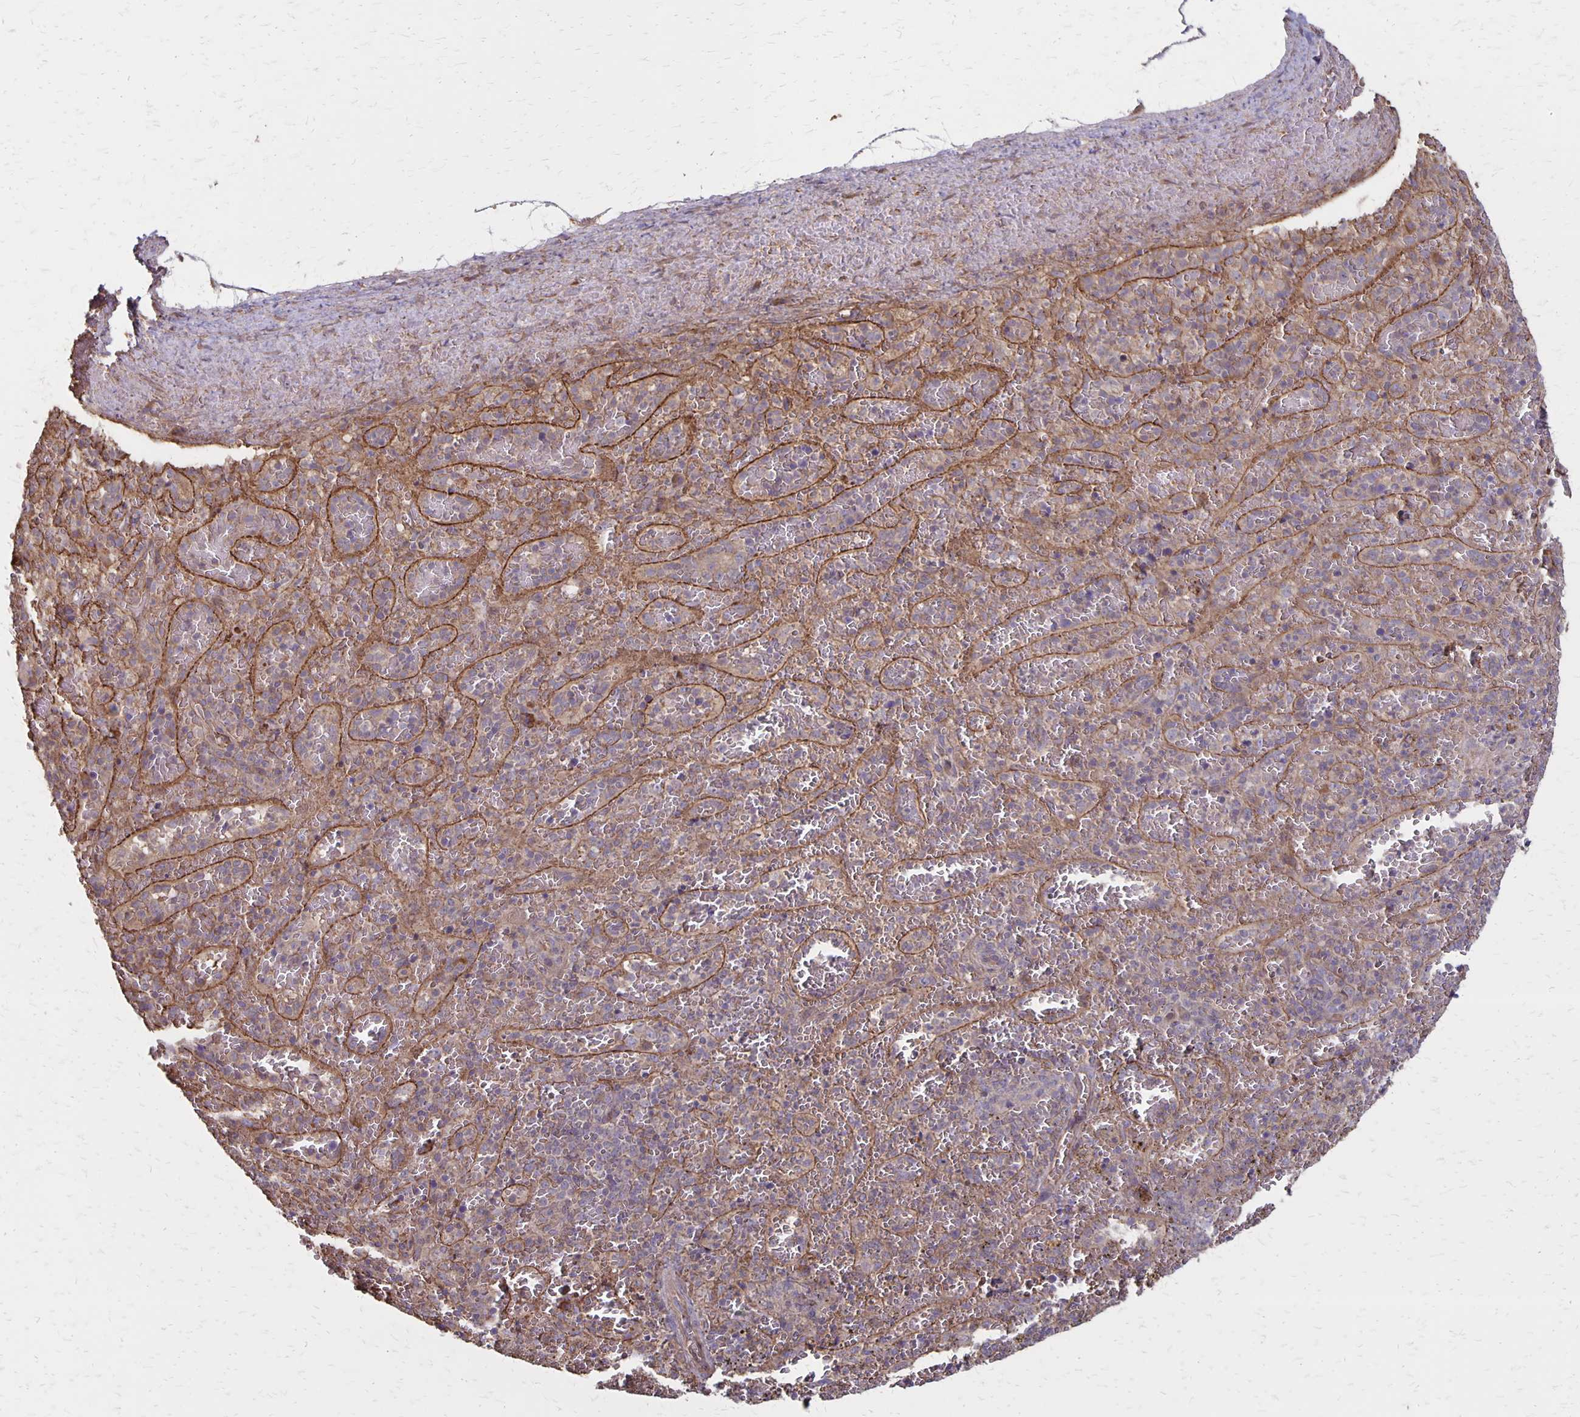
{"staining": {"intensity": "negative", "quantity": "none", "location": "none"}, "tissue": "spleen", "cell_type": "Cells in red pulp", "image_type": "normal", "snomed": [{"axis": "morphology", "description": "Normal tissue, NOS"}, {"axis": "topography", "description": "Spleen"}], "caption": "DAB (3,3'-diaminobenzidine) immunohistochemical staining of normal spleen displays no significant expression in cells in red pulp.", "gene": "PROM2", "patient": {"sex": "female", "age": 50}}